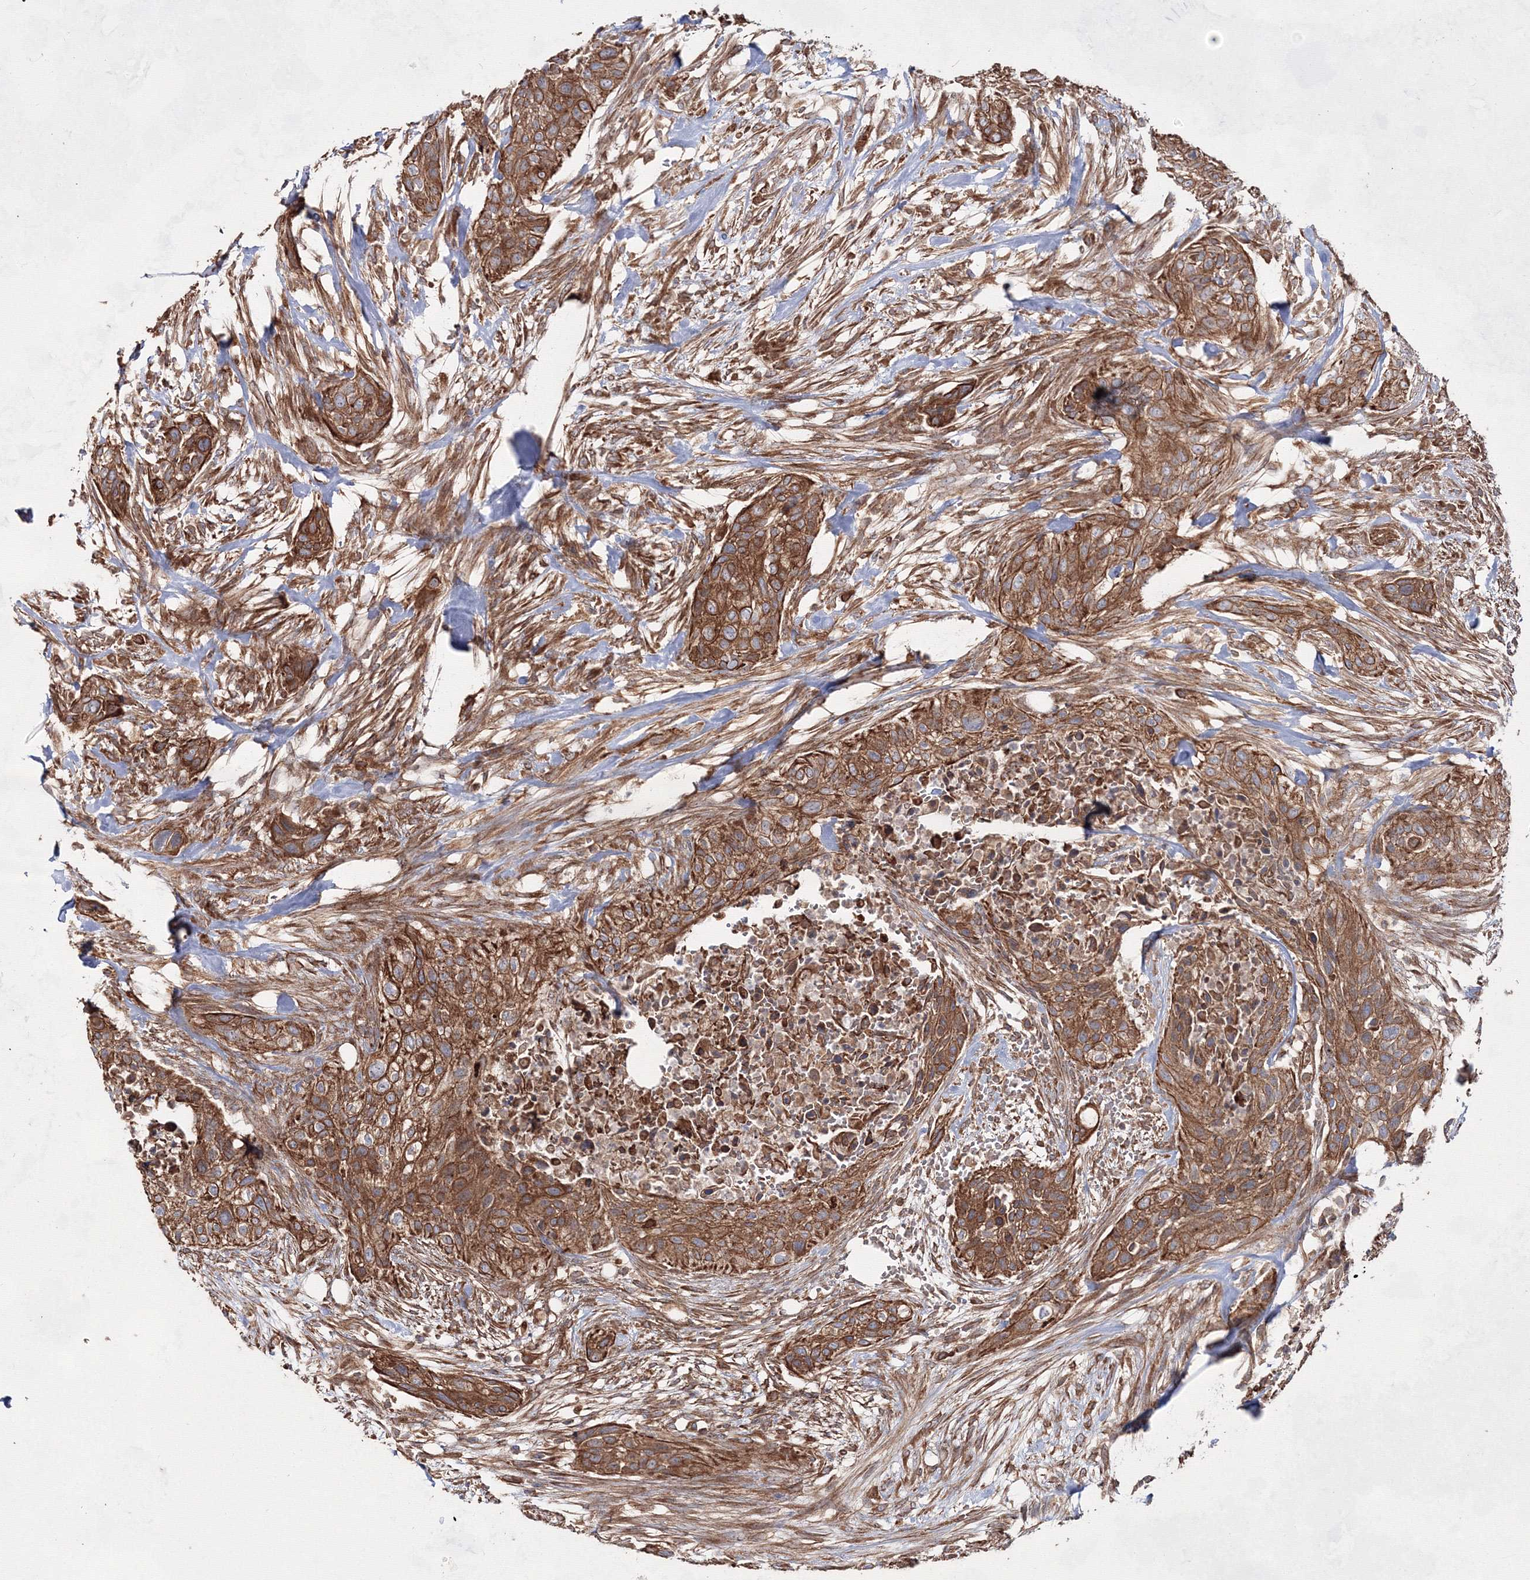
{"staining": {"intensity": "moderate", "quantity": ">75%", "location": "cytoplasmic/membranous"}, "tissue": "urothelial cancer", "cell_type": "Tumor cells", "image_type": "cancer", "snomed": [{"axis": "morphology", "description": "Urothelial carcinoma, High grade"}, {"axis": "topography", "description": "Urinary bladder"}], "caption": "Immunohistochemistry (IHC) (DAB (3,3'-diaminobenzidine)) staining of human high-grade urothelial carcinoma exhibits moderate cytoplasmic/membranous protein staining in about >75% of tumor cells.", "gene": "EXOC6", "patient": {"sex": "male", "age": 35}}